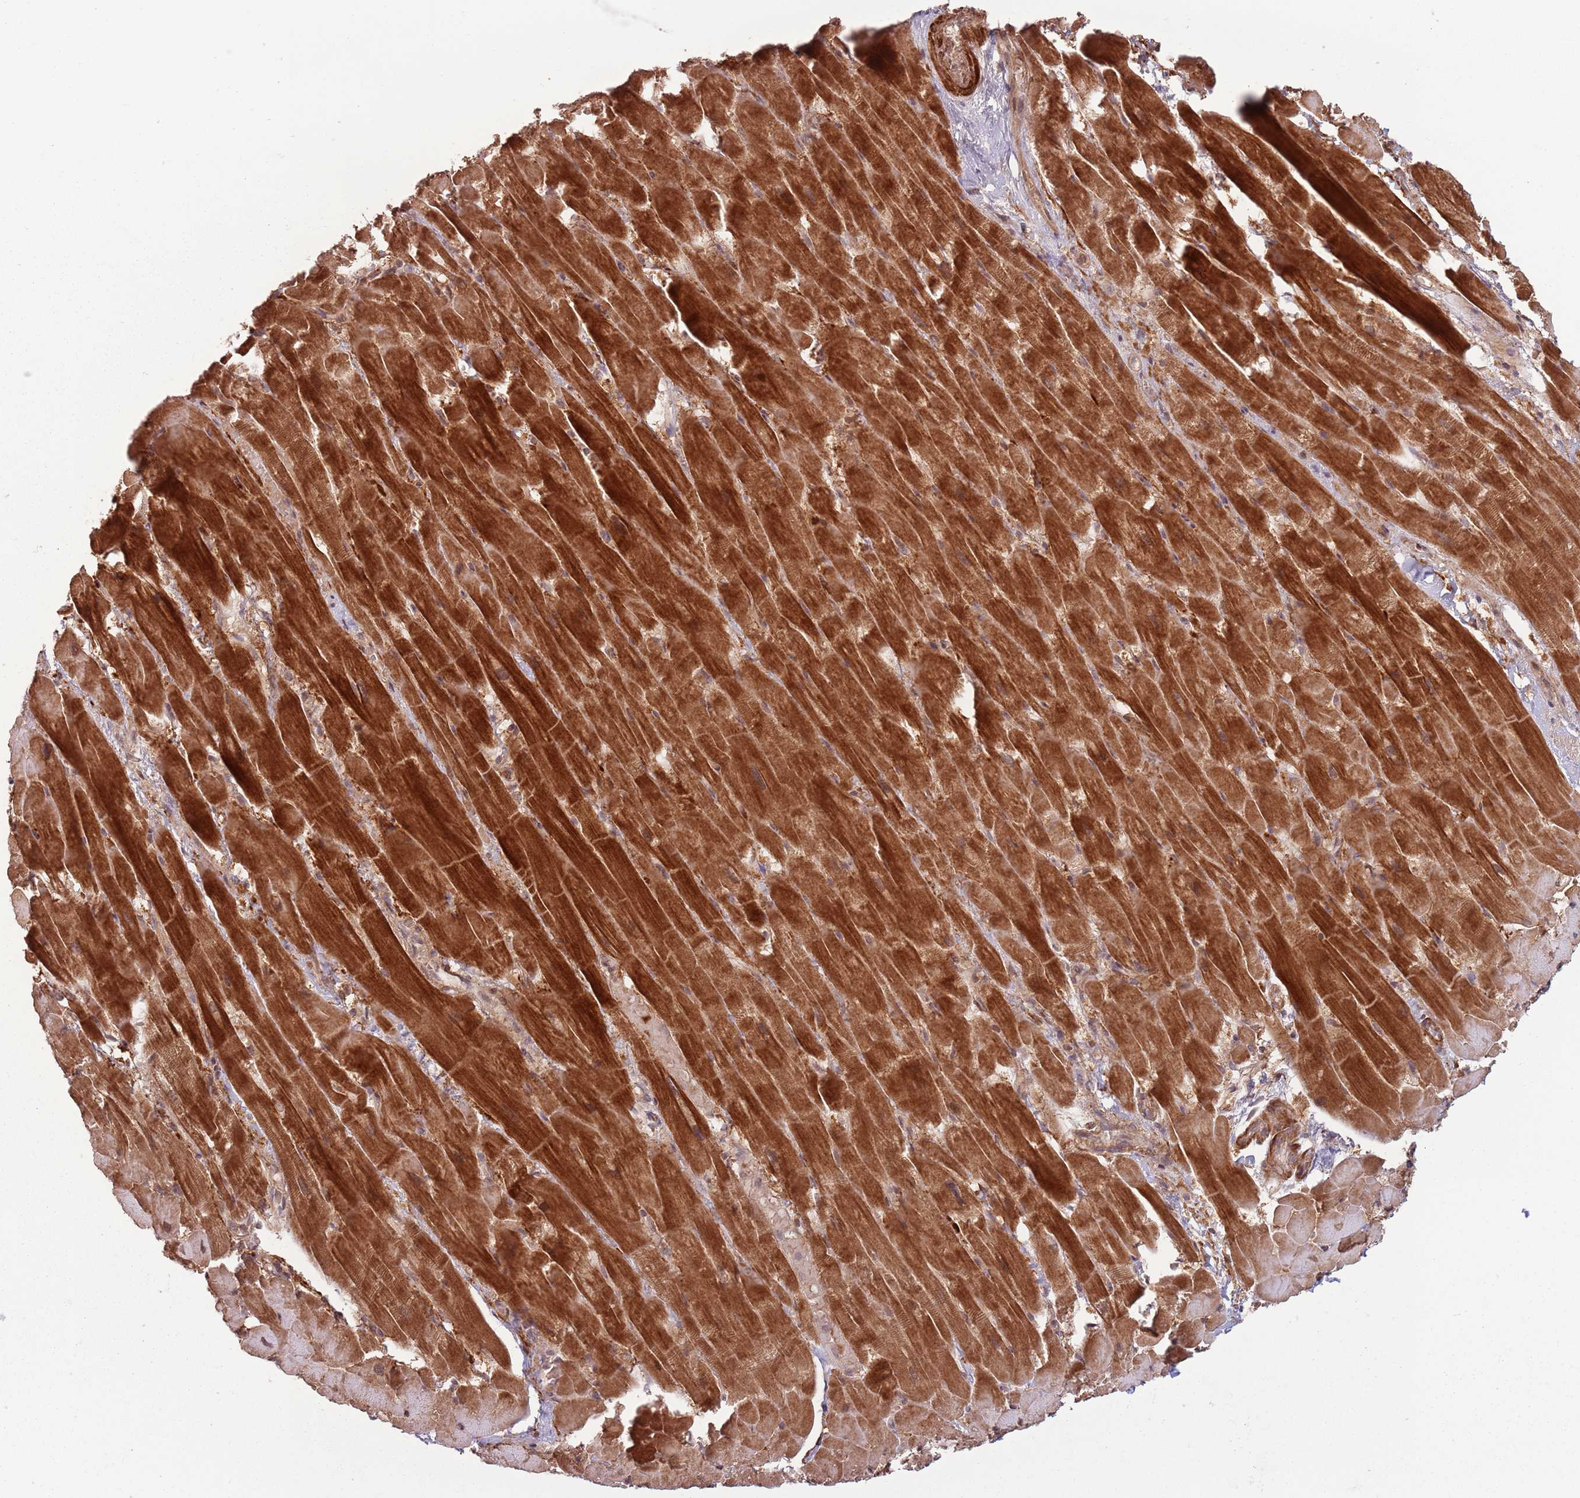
{"staining": {"intensity": "strong", "quantity": ">75%", "location": "cytoplasmic/membranous"}, "tissue": "heart muscle", "cell_type": "Cardiomyocytes", "image_type": "normal", "snomed": [{"axis": "morphology", "description": "Normal tissue, NOS"}, {"axis": "topography", "description": "Heart"}], "caption": "The image reveals staining of normal heart muscle, revealing strong cytoplasmic/membranous protein staining (brown color) within cardiomyocytes. Nuclei are stained in blue.", "gene": "CCDC154", "patient": {"sex": "male", "age": 37}}